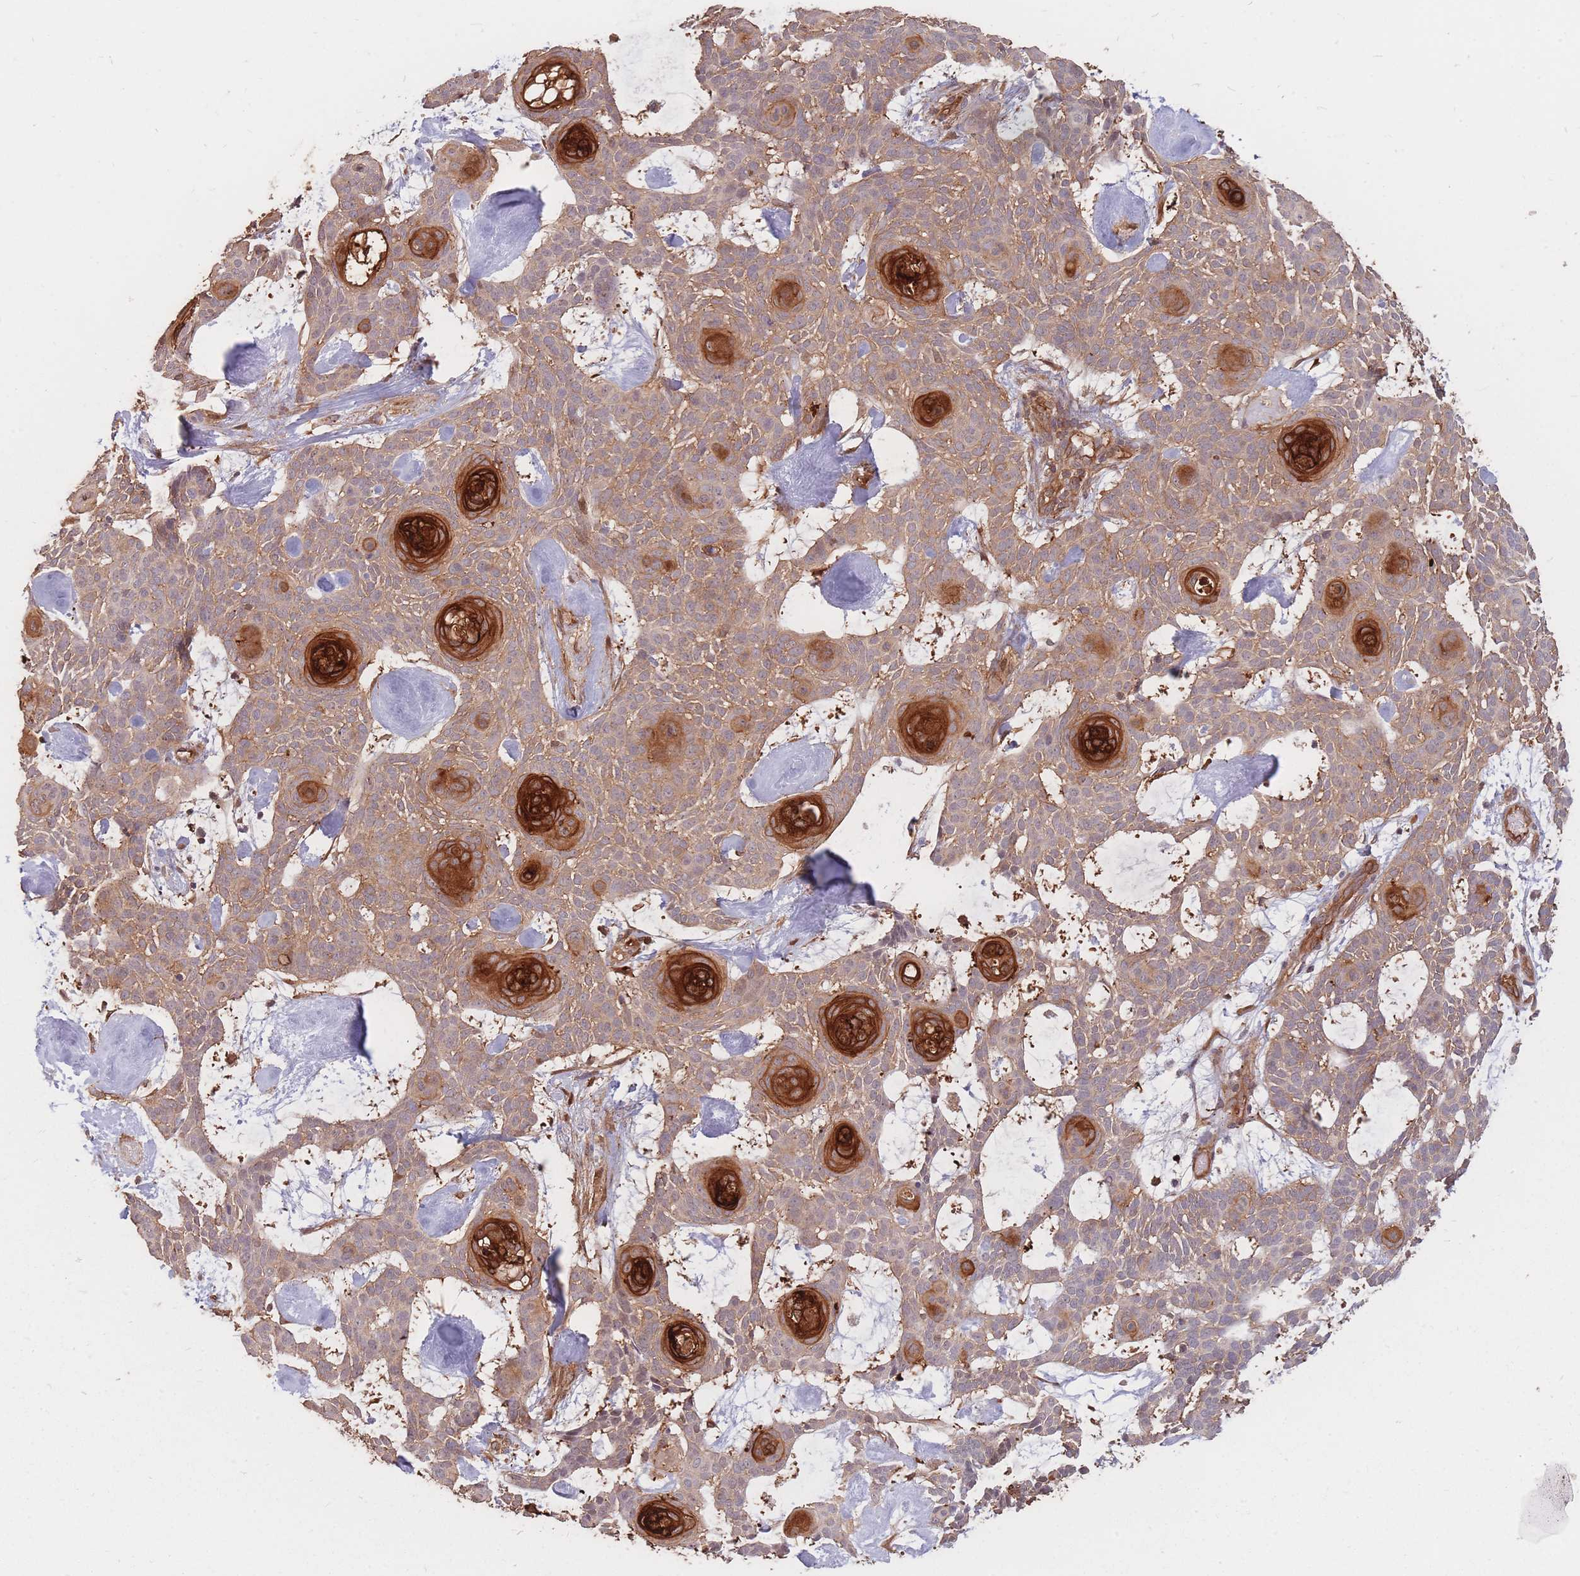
{"staining": {"intensity": "strong", "quantity": "<25%", "location": "cytoplasmic/membranous"}, "tissue": "skin cancer", "cell_type": "Tumor cells", "image_type": "cancer", "snomed": [{"axis": "morphology", "description": "Basal cell carcinoma"}, {"axis": "topography", "description": "Skin"}], "caption": "Protein expression analysis of human skin cancer (basal cell carcinoma) reveals strong cytoplasmic/membranous staining in approximately <25% of tumor cells. (DAB (3,3'-diaminobenzidine) IHC, brown staining for protein, blue staining for nuclei).", "gene": "PLS3", "patient": {"sex": "male", "age": 61}}